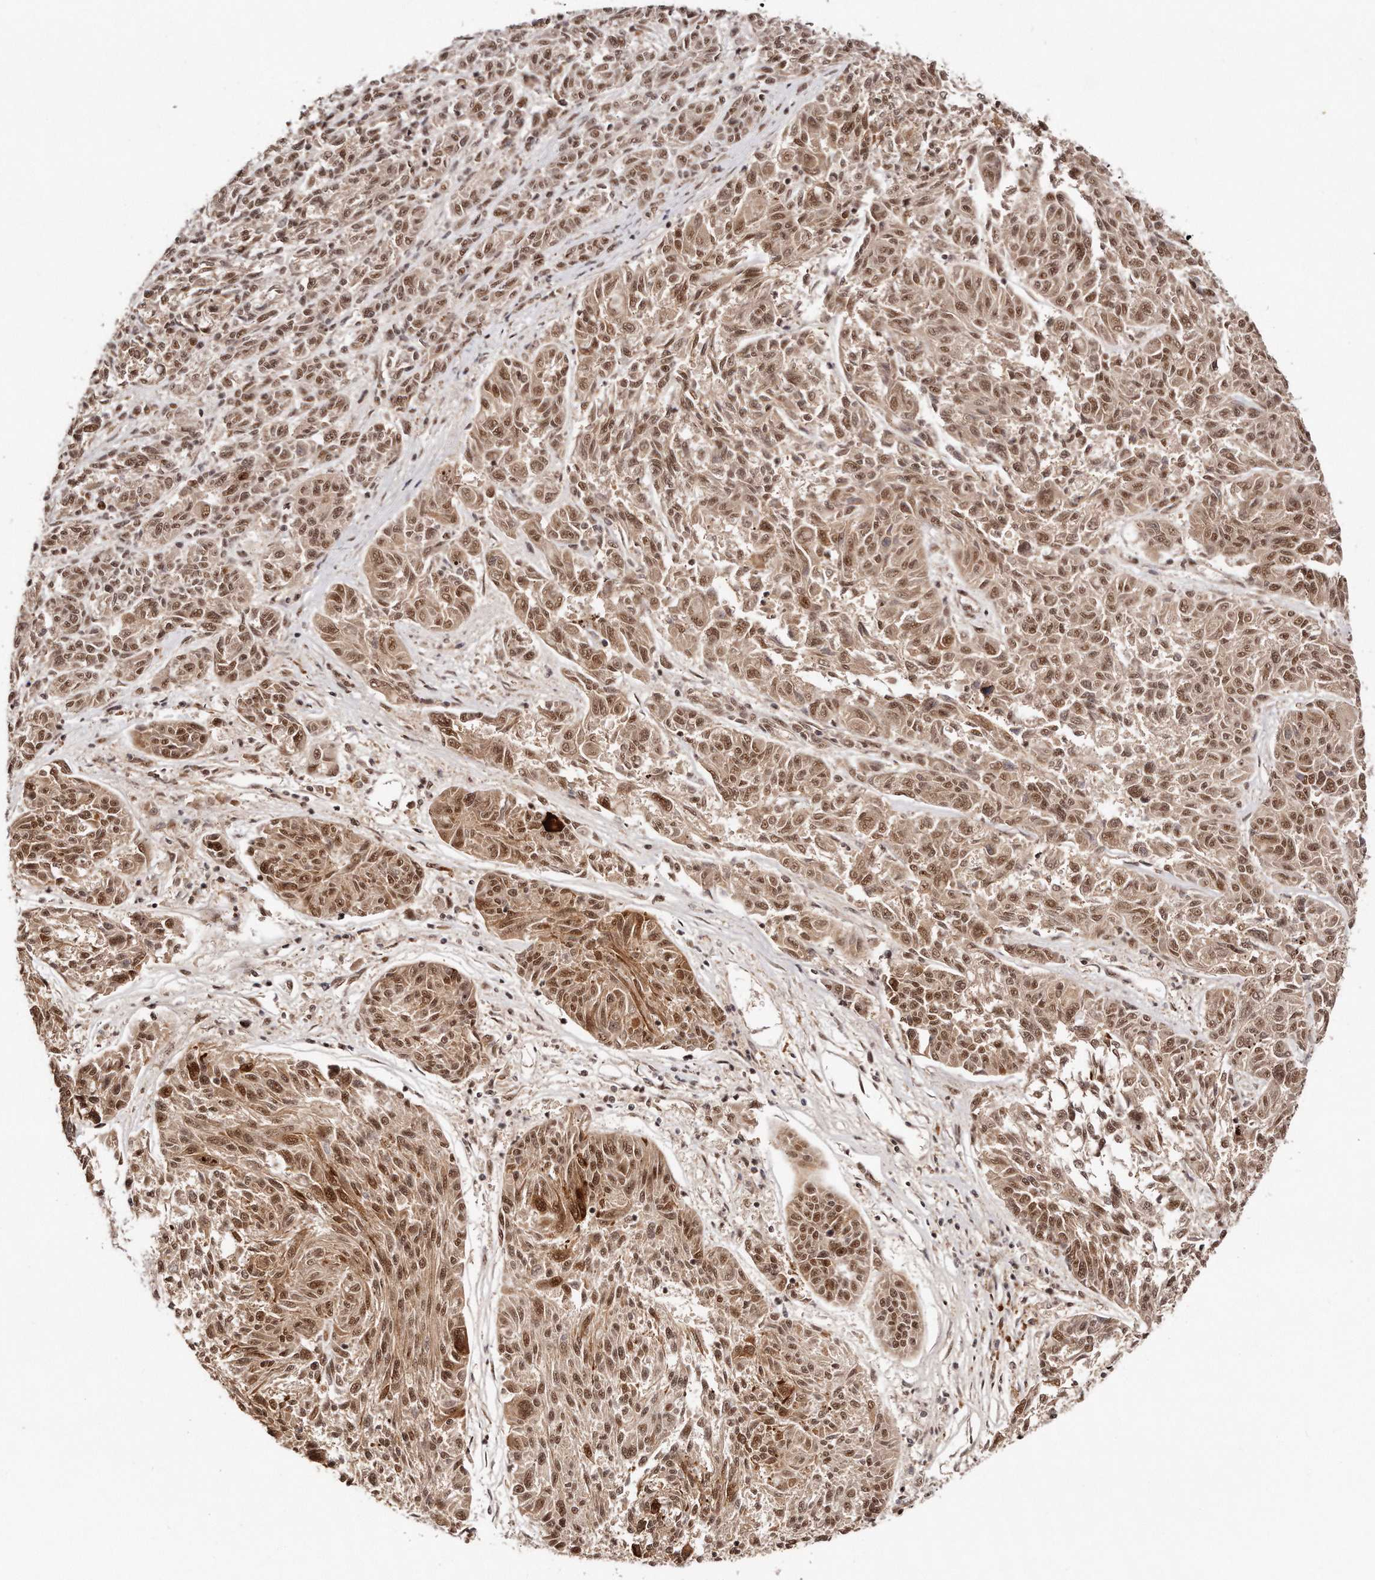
{"staining": {"intensity": "moderate", "quantity": ">75%", "location": "cytoplasmic/membranous,nuclear"}, "tissue": "melanoma", "cell_type": "Tumor cells", "image_type": "cancer", "snomed": [{"axis": "morphology", "description": "Malignant melanoma, NOS"}, {"axis": "topography", "description": "Skin"}], "caption": "This histopathology image reveals immunohistochemistry staining of malignant melanoma, with medium moderate cytoplasmic/membranous and nuclear expression in about >75% of tumor cells.", "gene": "SOX4", "patient": {"sex": "male", "age": 53}}